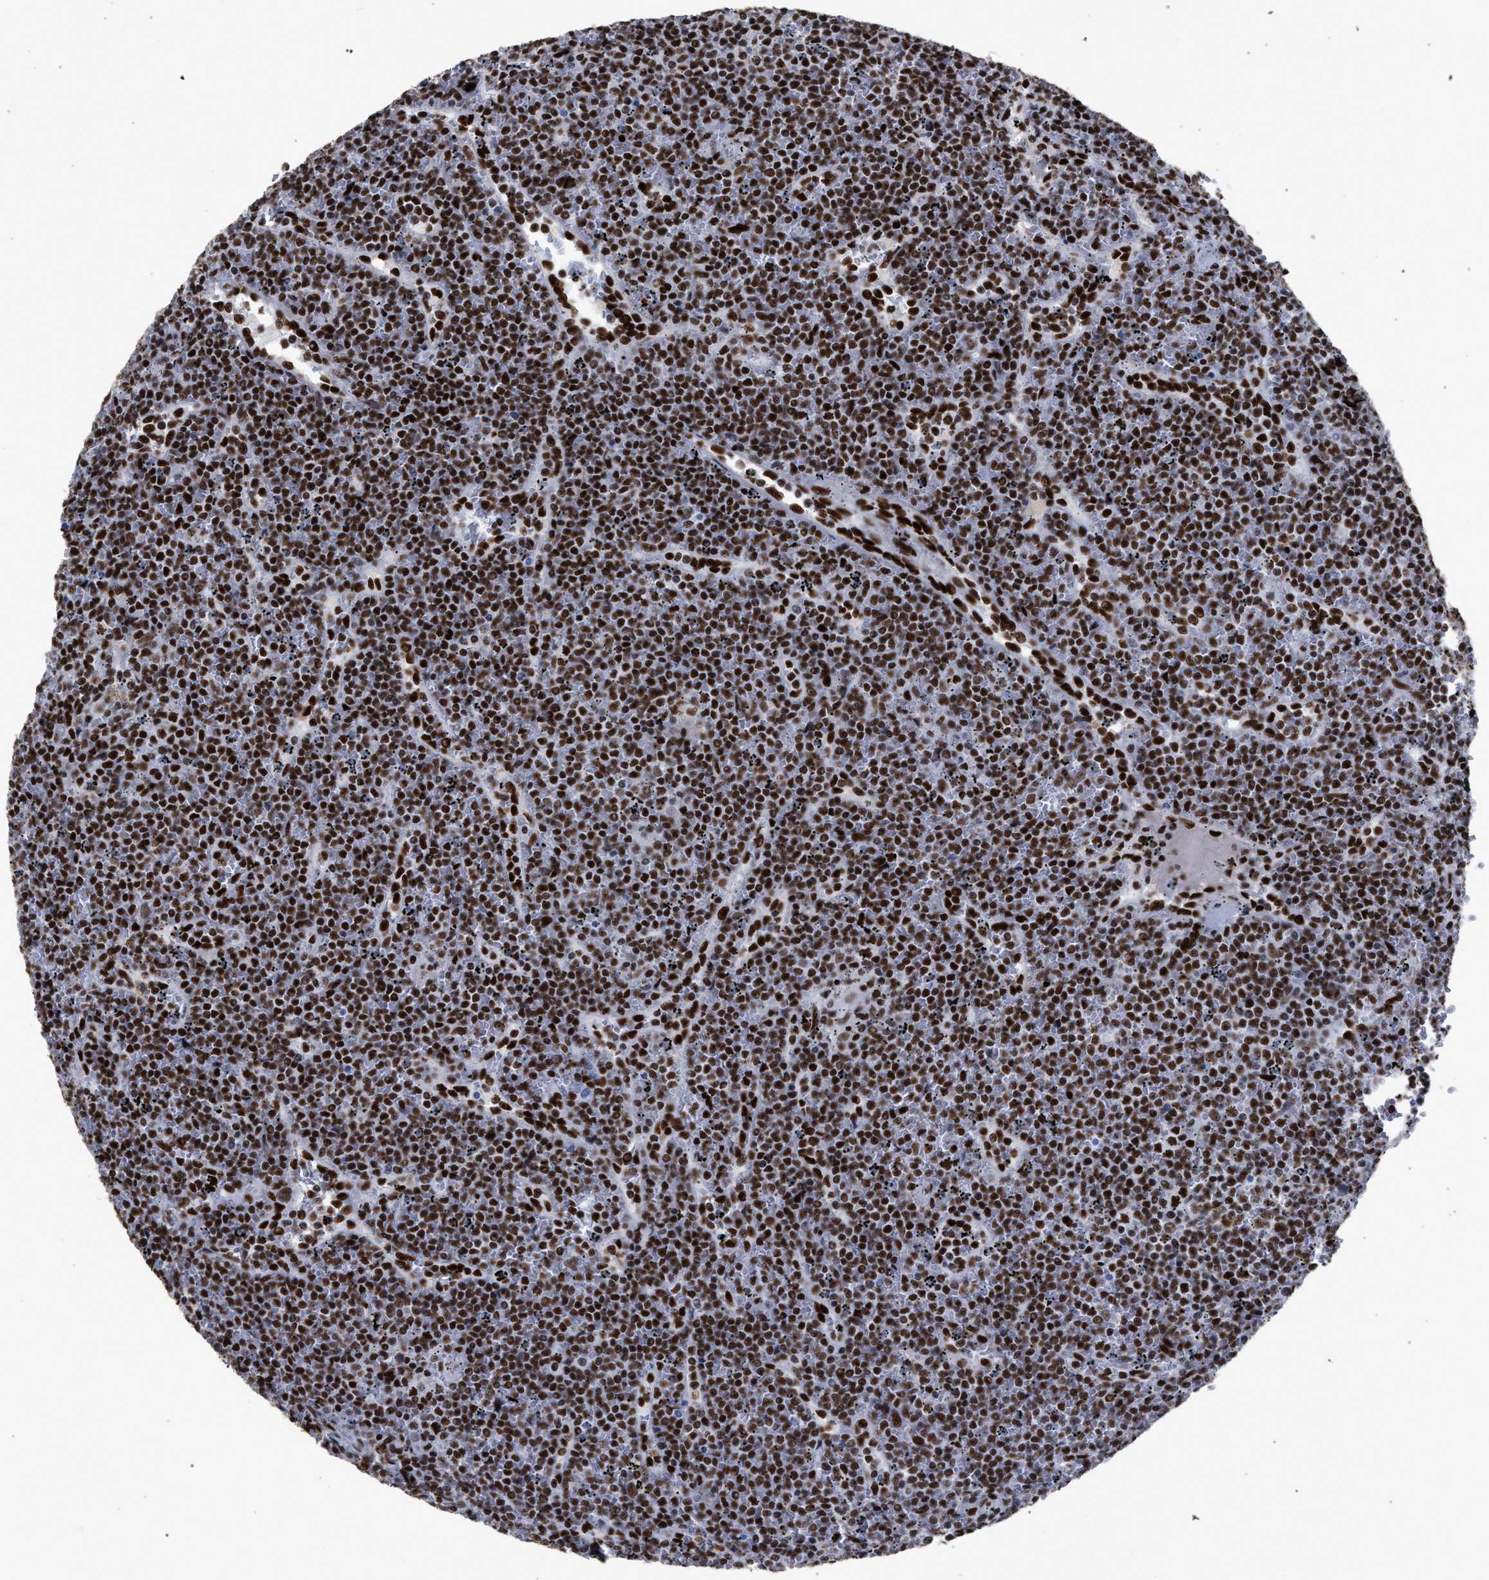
{"staining": {"intensity": "strong", "quantity": "25%-75%", "location": "nuclear"}, "tissue": "lymphoma", "cell_type": "Tumor cells", "image_type": "cancer", "snomed": [{"axis": "morphology", "description": "Malignant lymphoma, non-Hodgkin's type, Low grade"}, {"axis": "topography", "description": "Spleen"}], "caption": "A high amount of strong nuclear positivity is identified in about 25%-75% of tumor cells in malignant lymphoma, non-Hodgkin's type (low-grade) tissue.", "gene": "TP53BP1", "patient": {"sex": "female", "age": 19}}